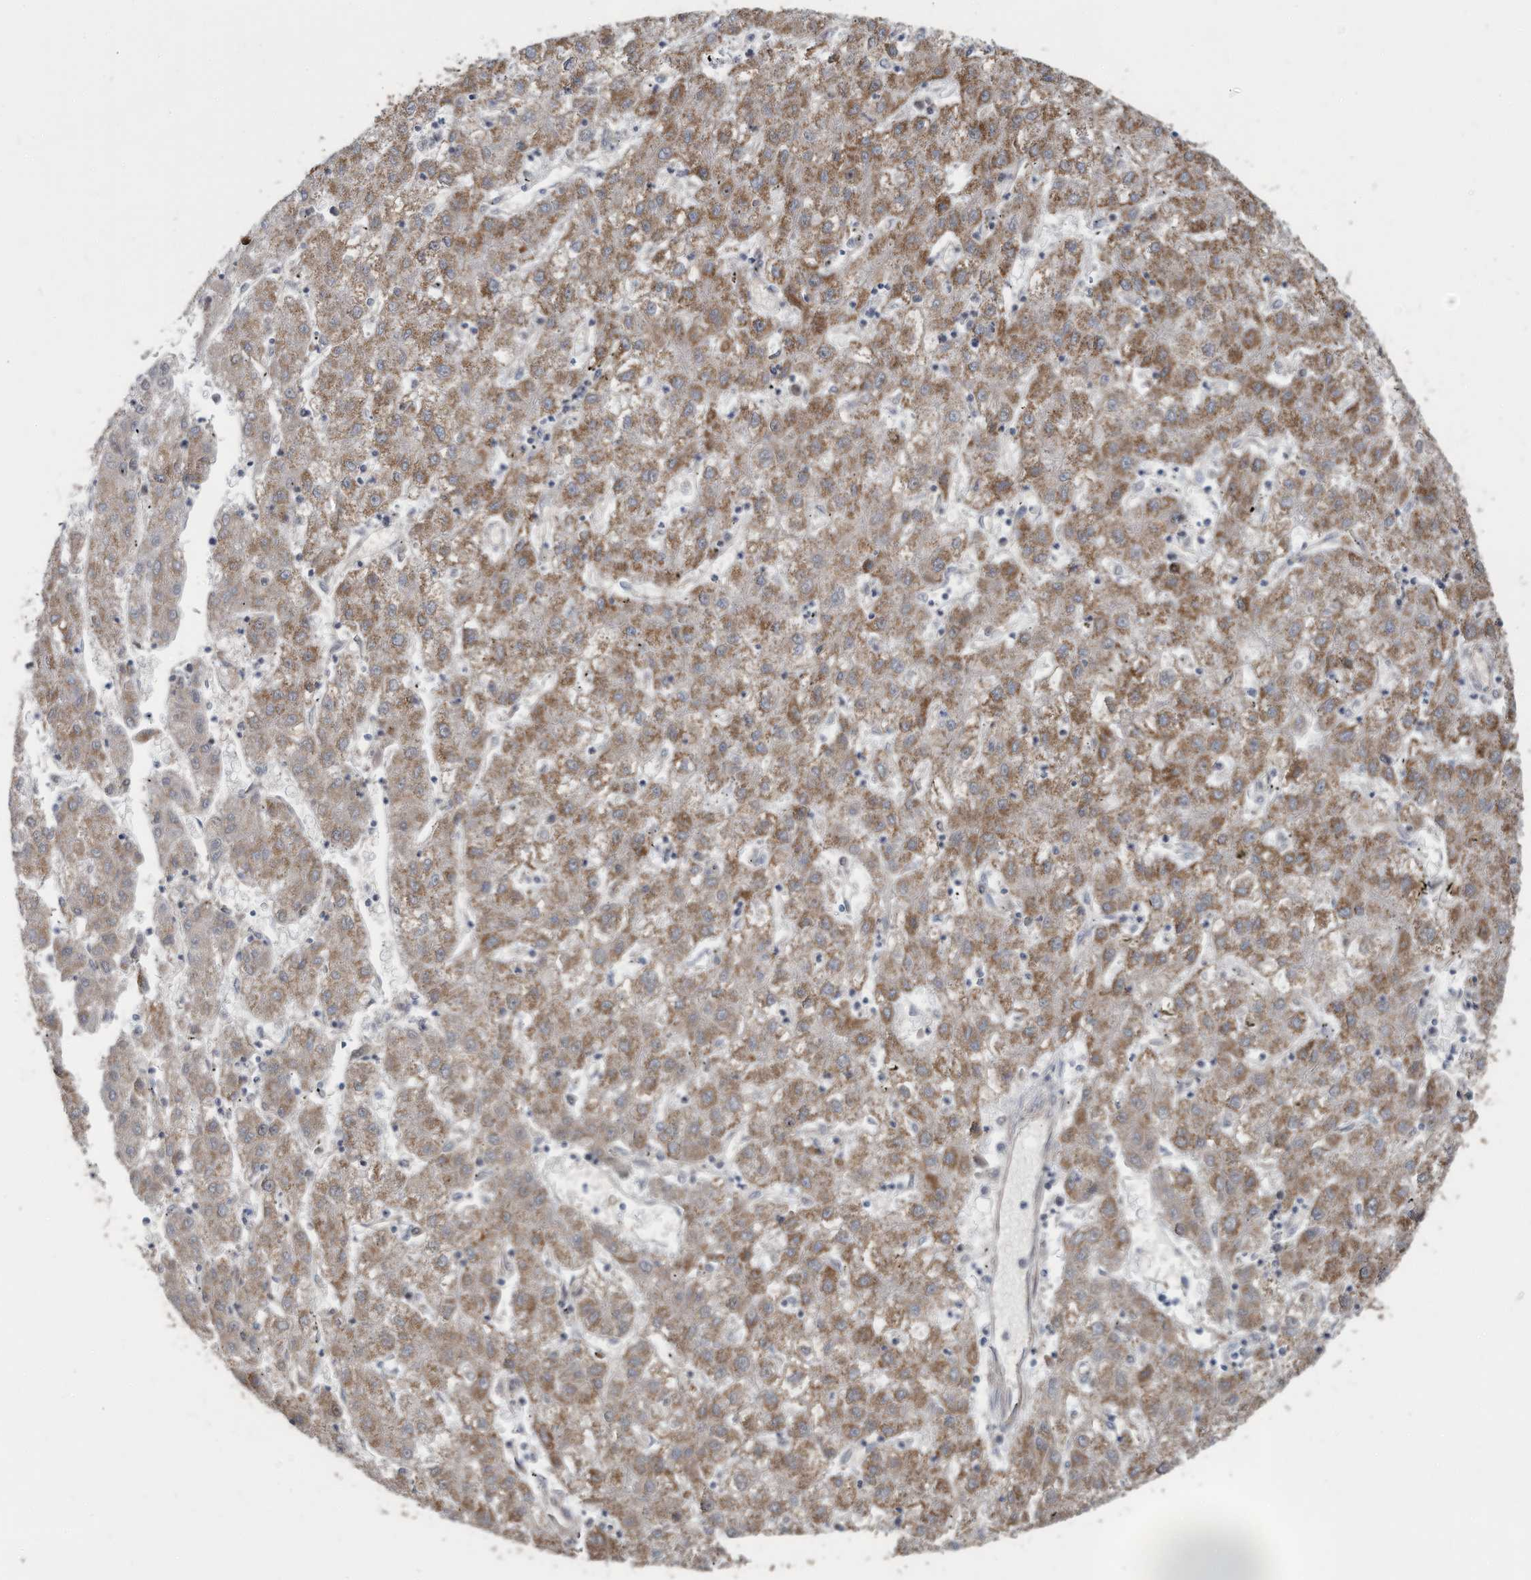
{"staining": {"intensity": "moderate", "quantity": ">75%", "location": "cytoplasmic/membranous"}, "tissue": "liver cancer", "cell_type": "Tumor cells", "image_type": "cancer", "snomed": [{"axis": "morphology", "description": "Carcinoma, Hepatocellular, NOS"}, {"axis": "topography", "description": "Liver"}], "caption": "Liver cancer stained for a protein (brown) displays moderate cytoplasmic/membranous positive expression in approximately >75% of tumor cells.", "gene": "ERI2", "patient": {"sex": "male", "age": 72}}